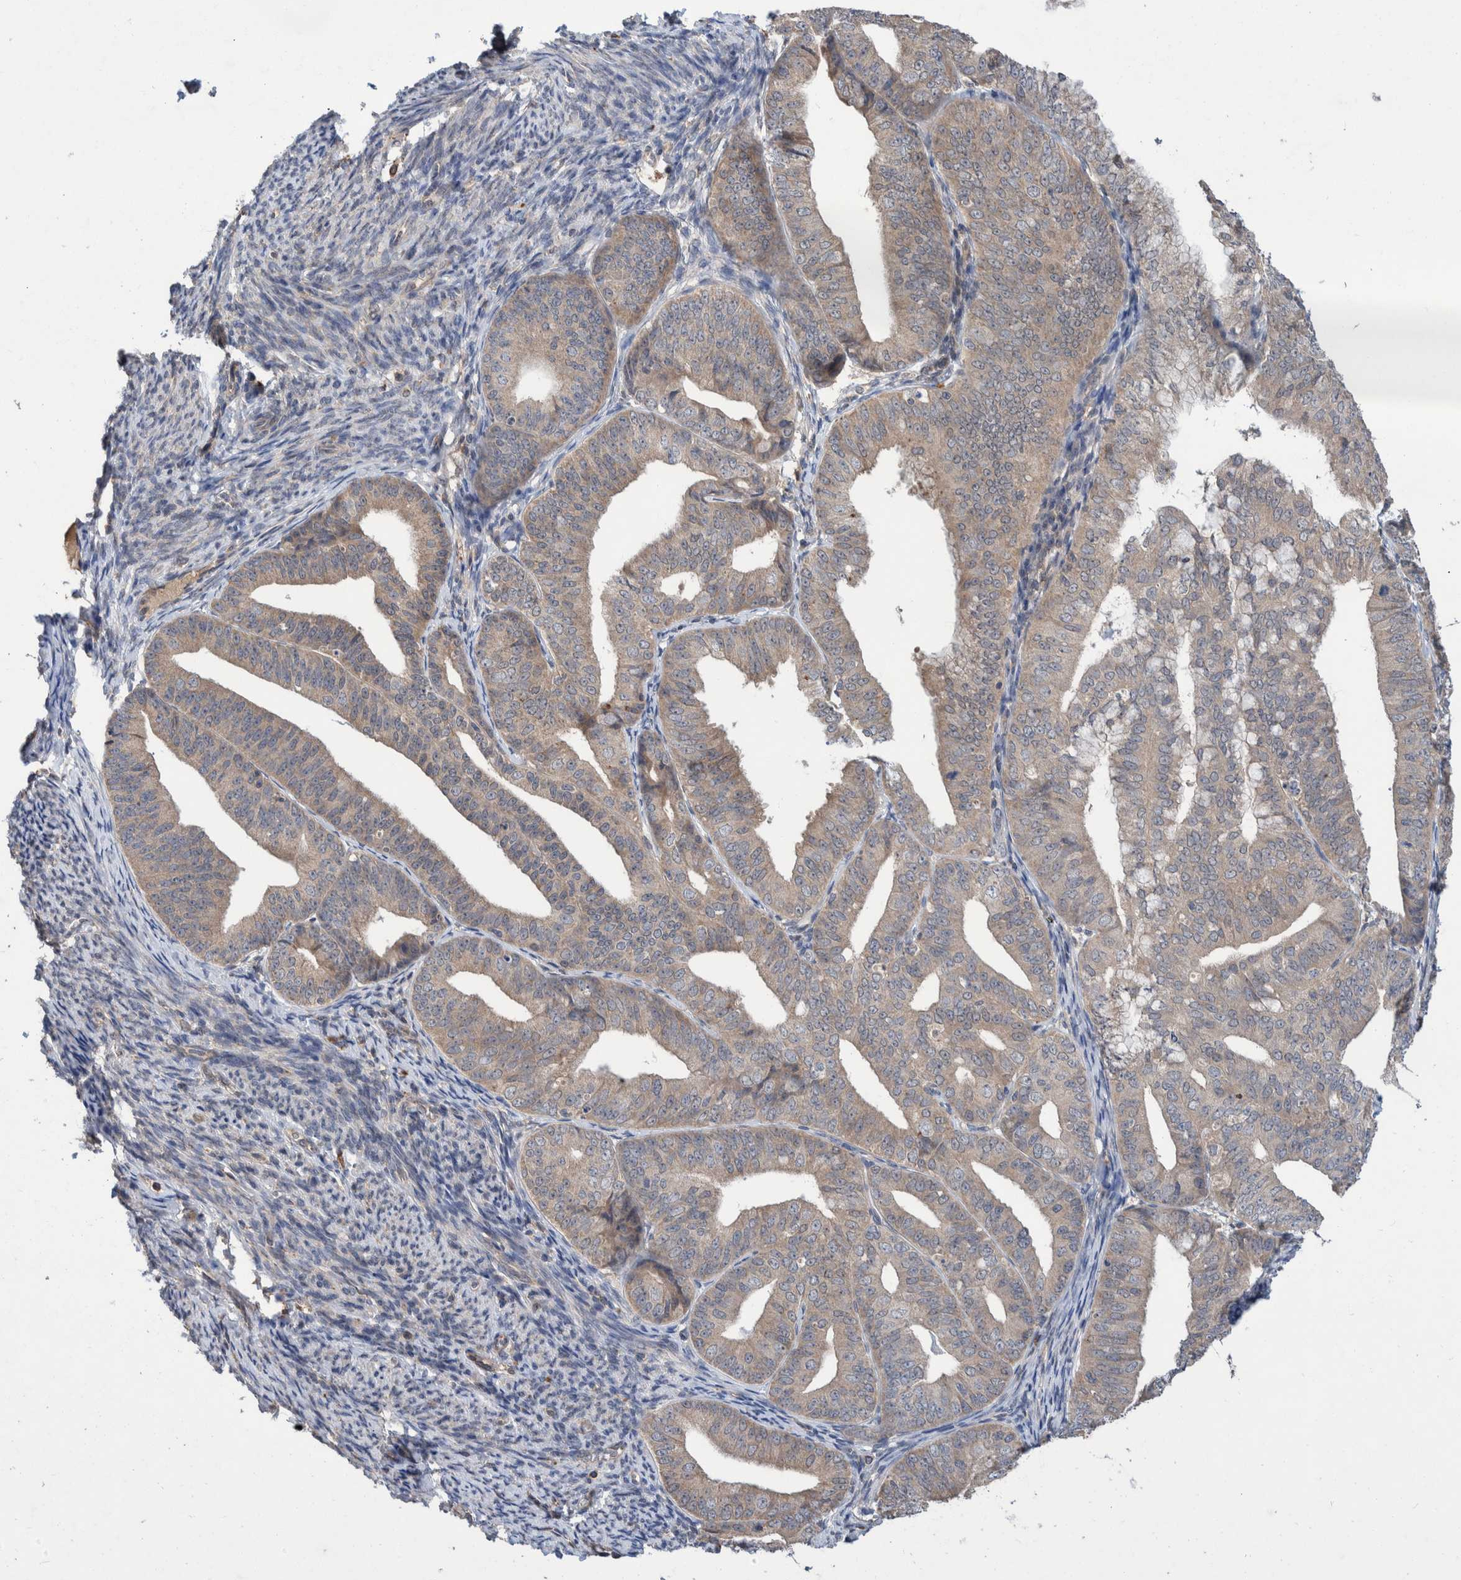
{"staining": {"intensity": "weak", "quantity": "25%-75%", "location": "cytoplasmic/membranous"}, "tissue": "endometrial cancer", "cell_type": "Tumor cells", "image_type": "cancer", "snomed": [{"axis": "morphology", "description": "Adenocarcinoma, NOS"}, {"axis": "topography", "description": "Endometrium"}], "caption": "Endometrial cancer was stained to show a protein in brown. There is low levels of weak cytoplasmic/membranous staining in approximately 25%-75% of tumor cells.", "gene": "PLPBP", "patient": {"sex": "female", "age": 63}}